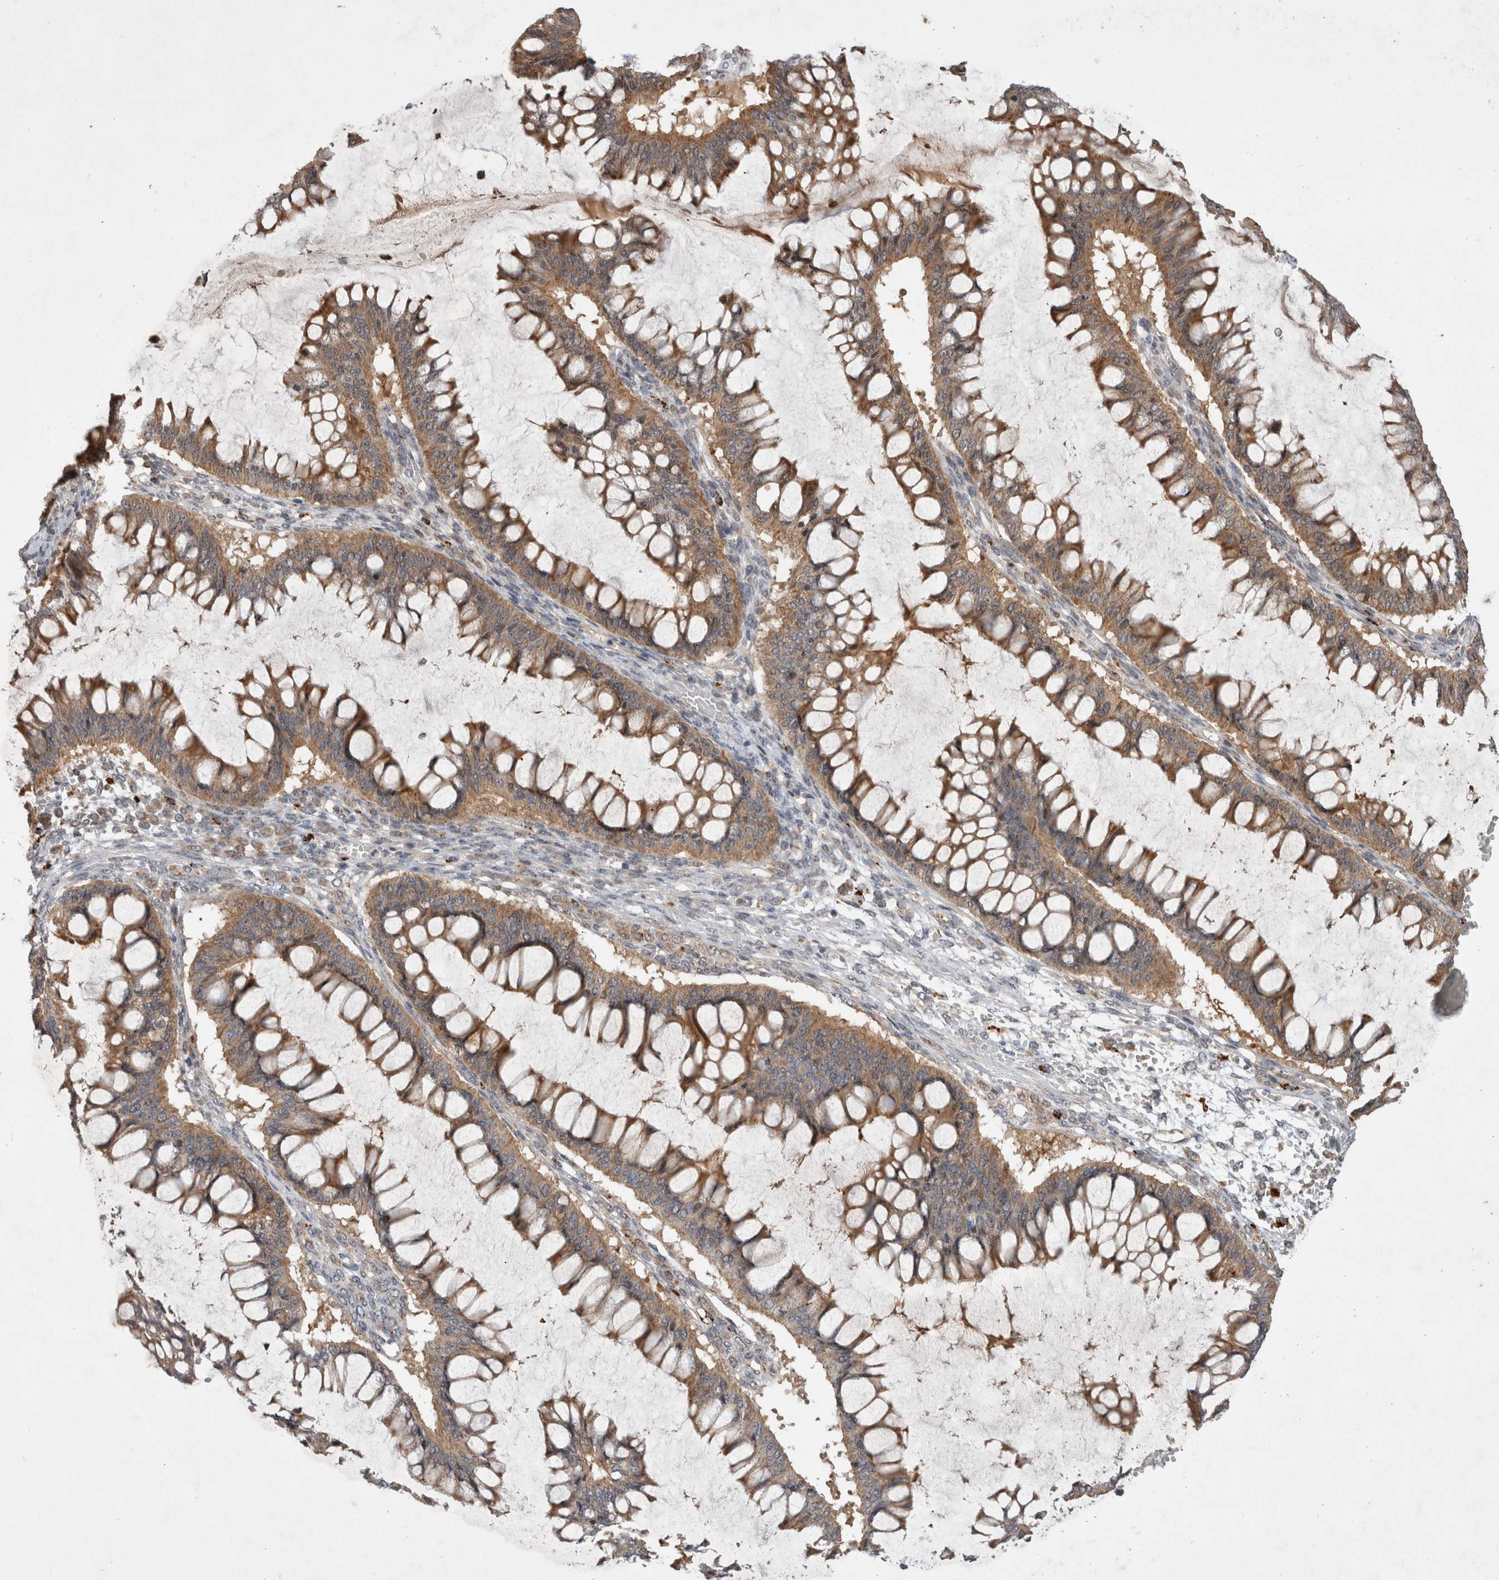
{"staining": {"intensity": "moderate", "quantity": ">75%", "location": "cytoplasmic/membranous"}, "tissue": "ovarian cancer", "cell_type": "Tumor cells", "image_type": "cancer", "snomed": [{"axis": "morphology", "description": "Cystadenocarcinoma, mucinous, NOS"}, {"axis": "topography", "description": "Ovary"}], "caption": "Immunohistochemical staining of human ovarian cancer (mucinous cystadenocarcinoma) shows moderate cytoplasmic/membranous protein positivity in about >75% of tumor cells. Using DAB (brown) and hematoxylin (blue) stains, captured at high magnification using brightfield microscopy.", "gene": "MRPL37", "patient": {"sex": "female", "age": 73}}